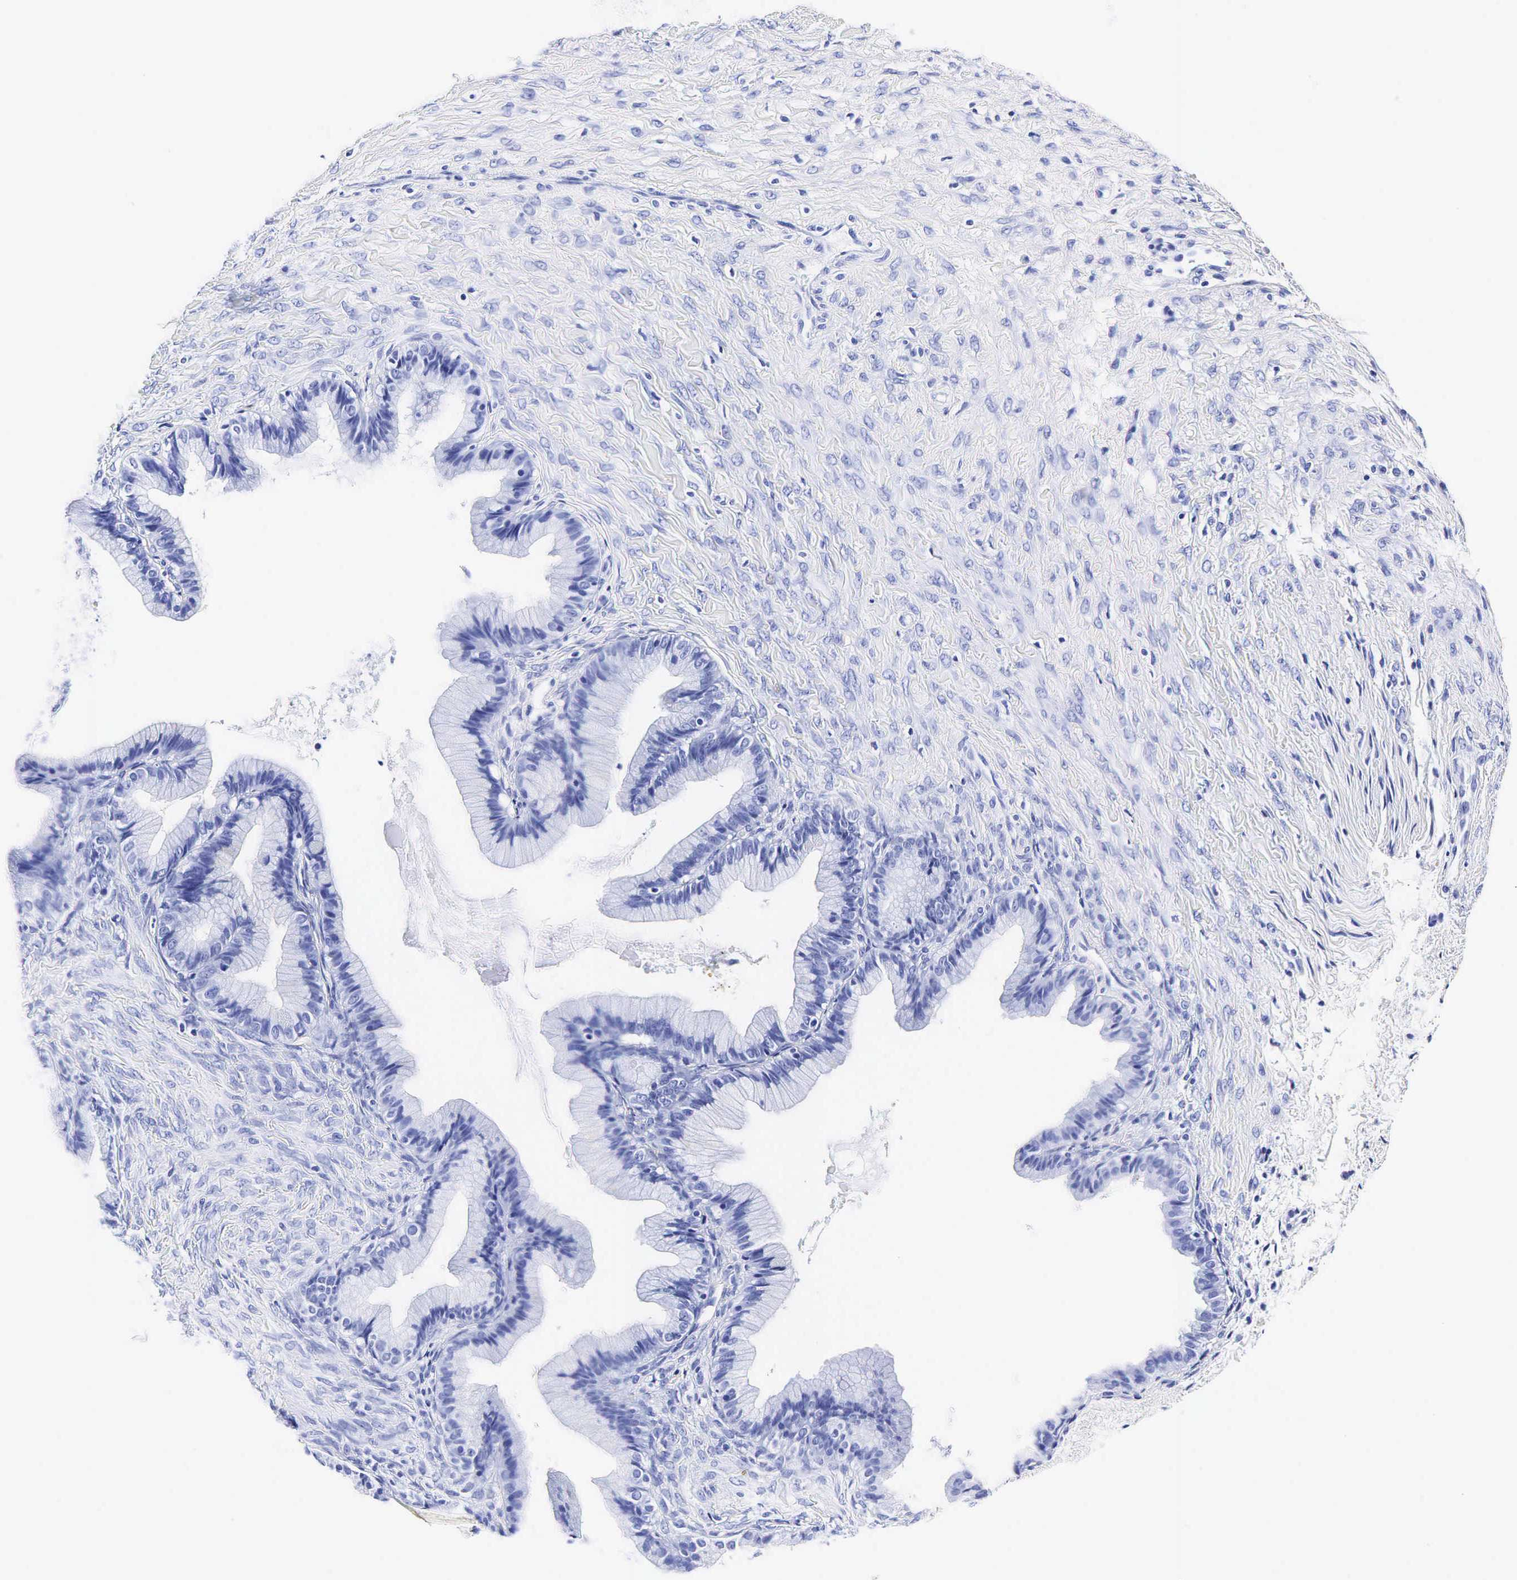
{"staining": {"intensity": "negative", "quantity": "none", "location": "none"}, "tissue": "ovarian cancer", "cell_type": "Tumor cells", "image_type": "cancer", "snomed": [{"axis": "morphology", "description": "Cystadenocarcinoma, mucinous, NOS"}, {"axis": "topography", "description": "Ovary"}], "caption": "Immunohistochemistry (IHC) histopathology image of neoplastic tissue: human ovarian mucinous cystadenocarcinoma stained with DAB reveals no significant protein staining in tumor cells.", "gene": "KLK3", "patient": {"sex": "female", "age": 41}}